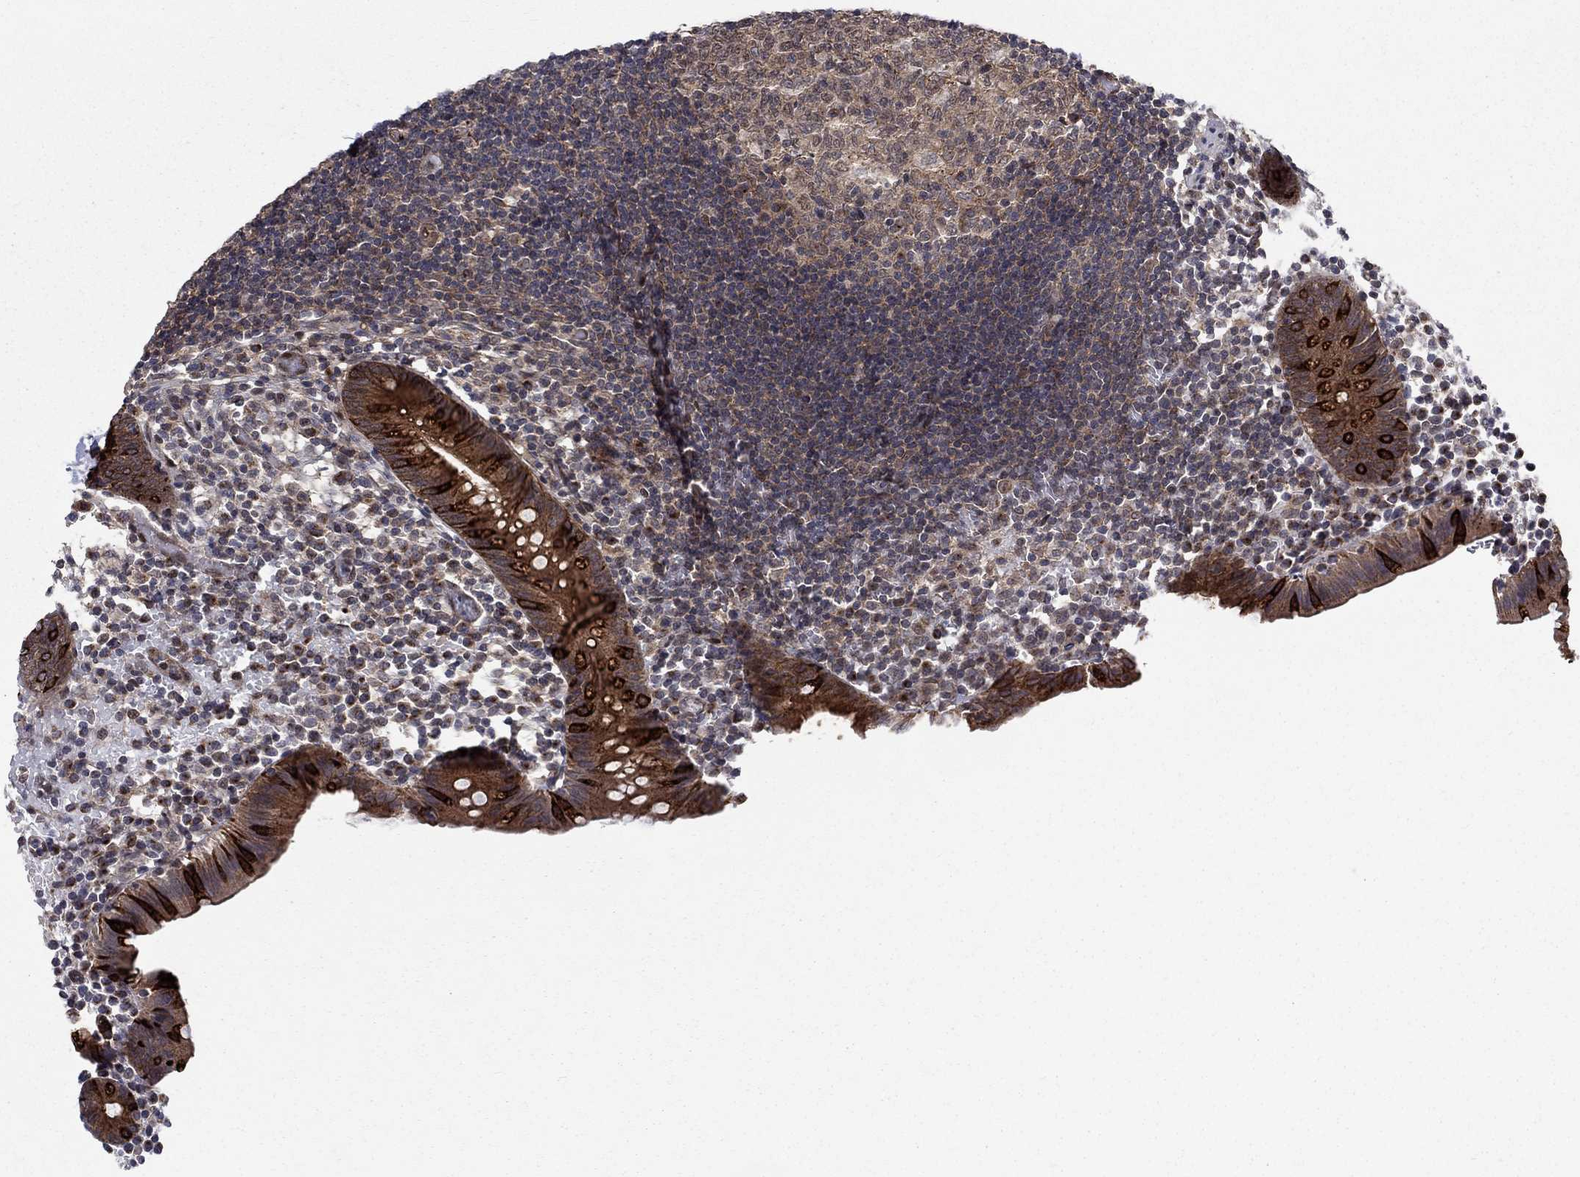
{"staining": {"intensity": "strong", "quantity": ">75%", "location": "cytoplasmic/membranous,nuclear"}, "tissue": "appendix", "cell_type": "Glandular cells", "image_type": "normal", "snomed": [{"axis": "morphology", "description": "Normal tissue, NOS"}, {"axis": "topography", "description": "Appendix"}], "caption": "This histopathology image demonstrates immunohistochemistry (IHC) staining of benign appendix, with high strong cytoplasmic/membranous,nuclear expression in approximately >75% of glandular cells.", "gene": "SH3RF1", "patient": {"sex": "female", "age": 40}}